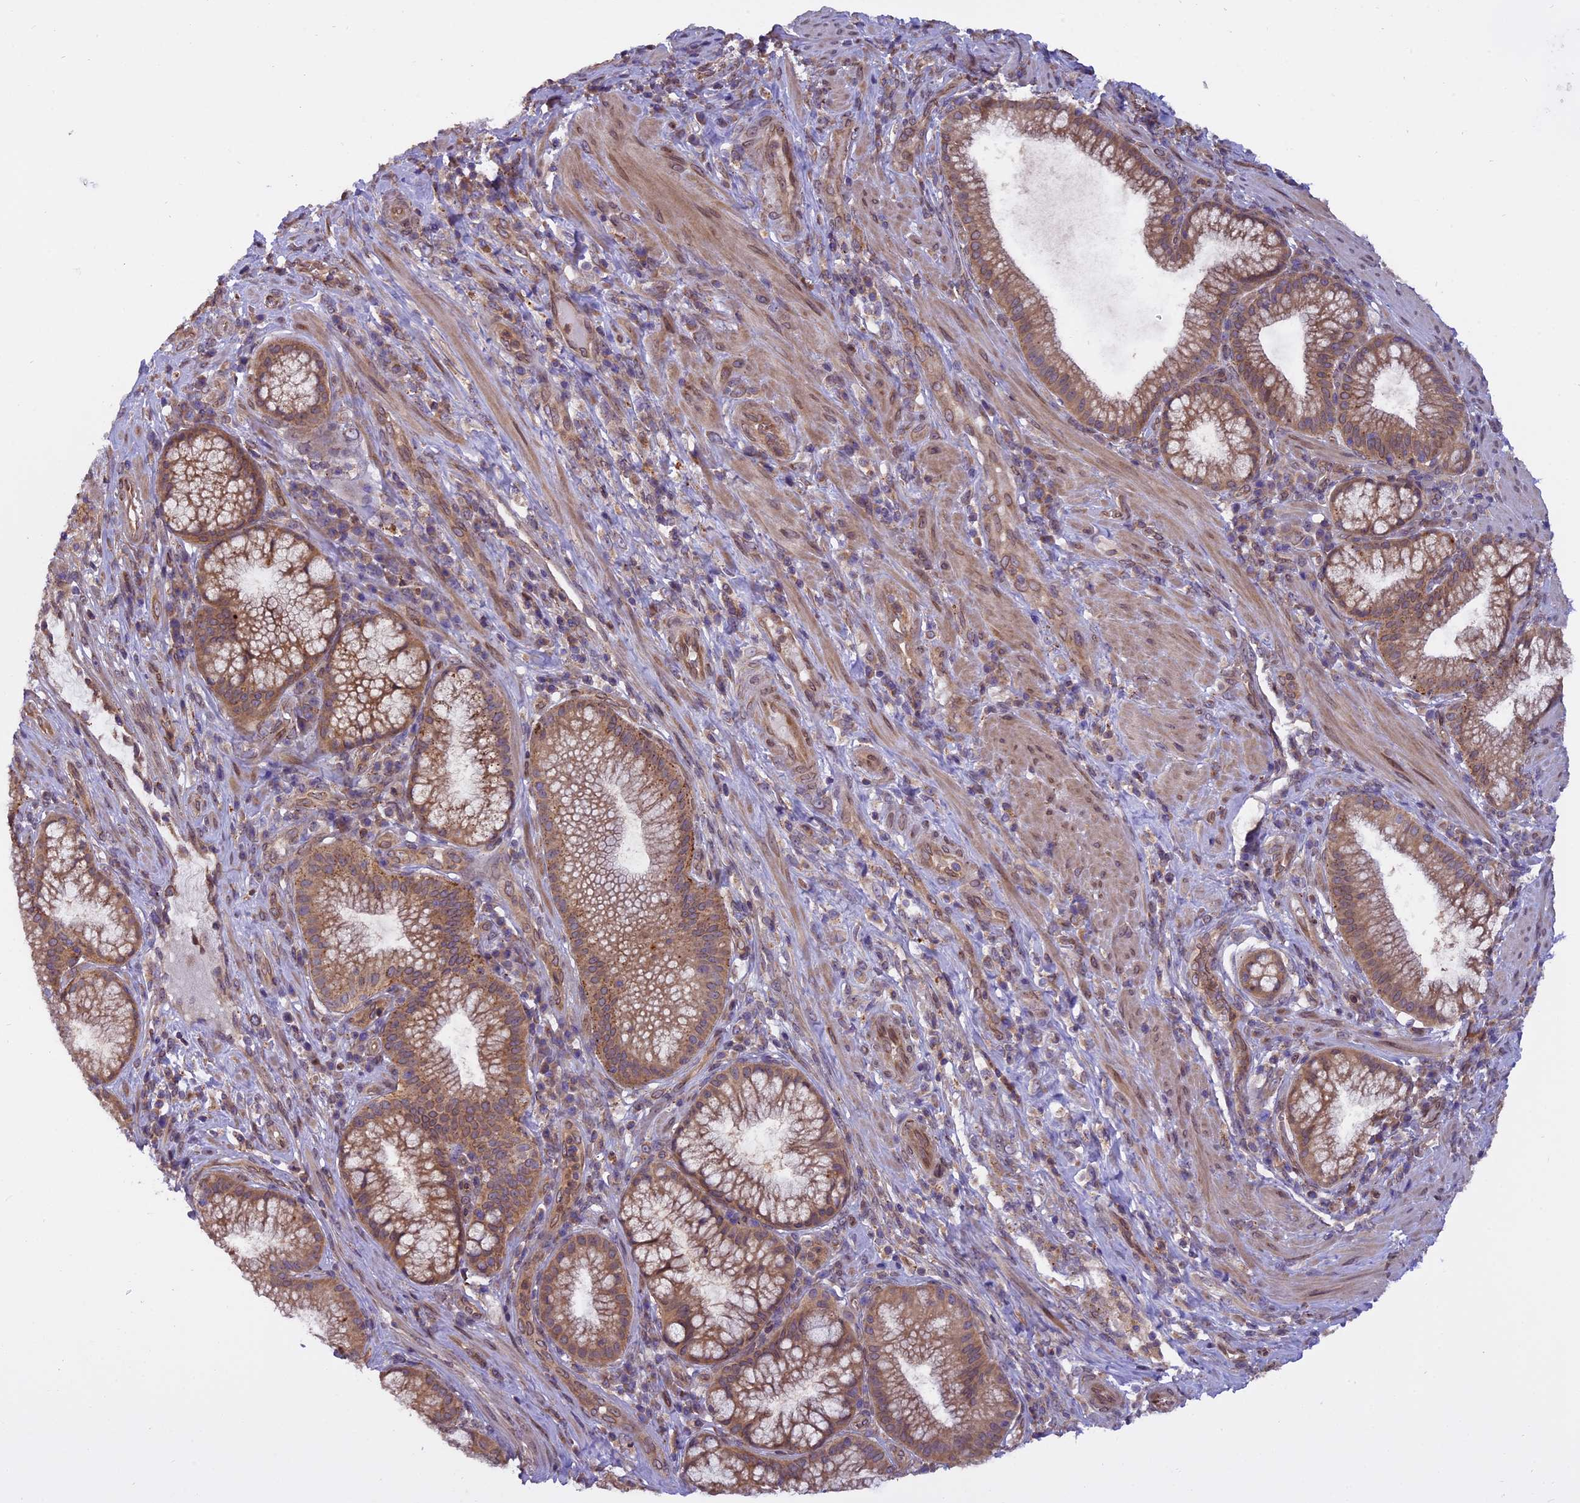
{"staining": {"intensity": "moderate", "quantity": ">75%", "location": "cytoplasmic/membranous"}, "tissue": "pancreatic cancer", "cell_type": "Tumor cells", "image_type": "cancer", "snomed": [{"axis": "morphology", "description": "Adenocarcinoma, NOS"}, {"axis": "topography", "description": "Pancreas"}], "caption": "A brown stain labels moderate cytoplasmic/membranous positivity of a protein in pancreatic adenocarcinoma tumor cells. (Brightfield microscopy of DAB IHC at high magnification).", "gene": "CHMP2A", "patient": {"sex": "male", "age": 72}}